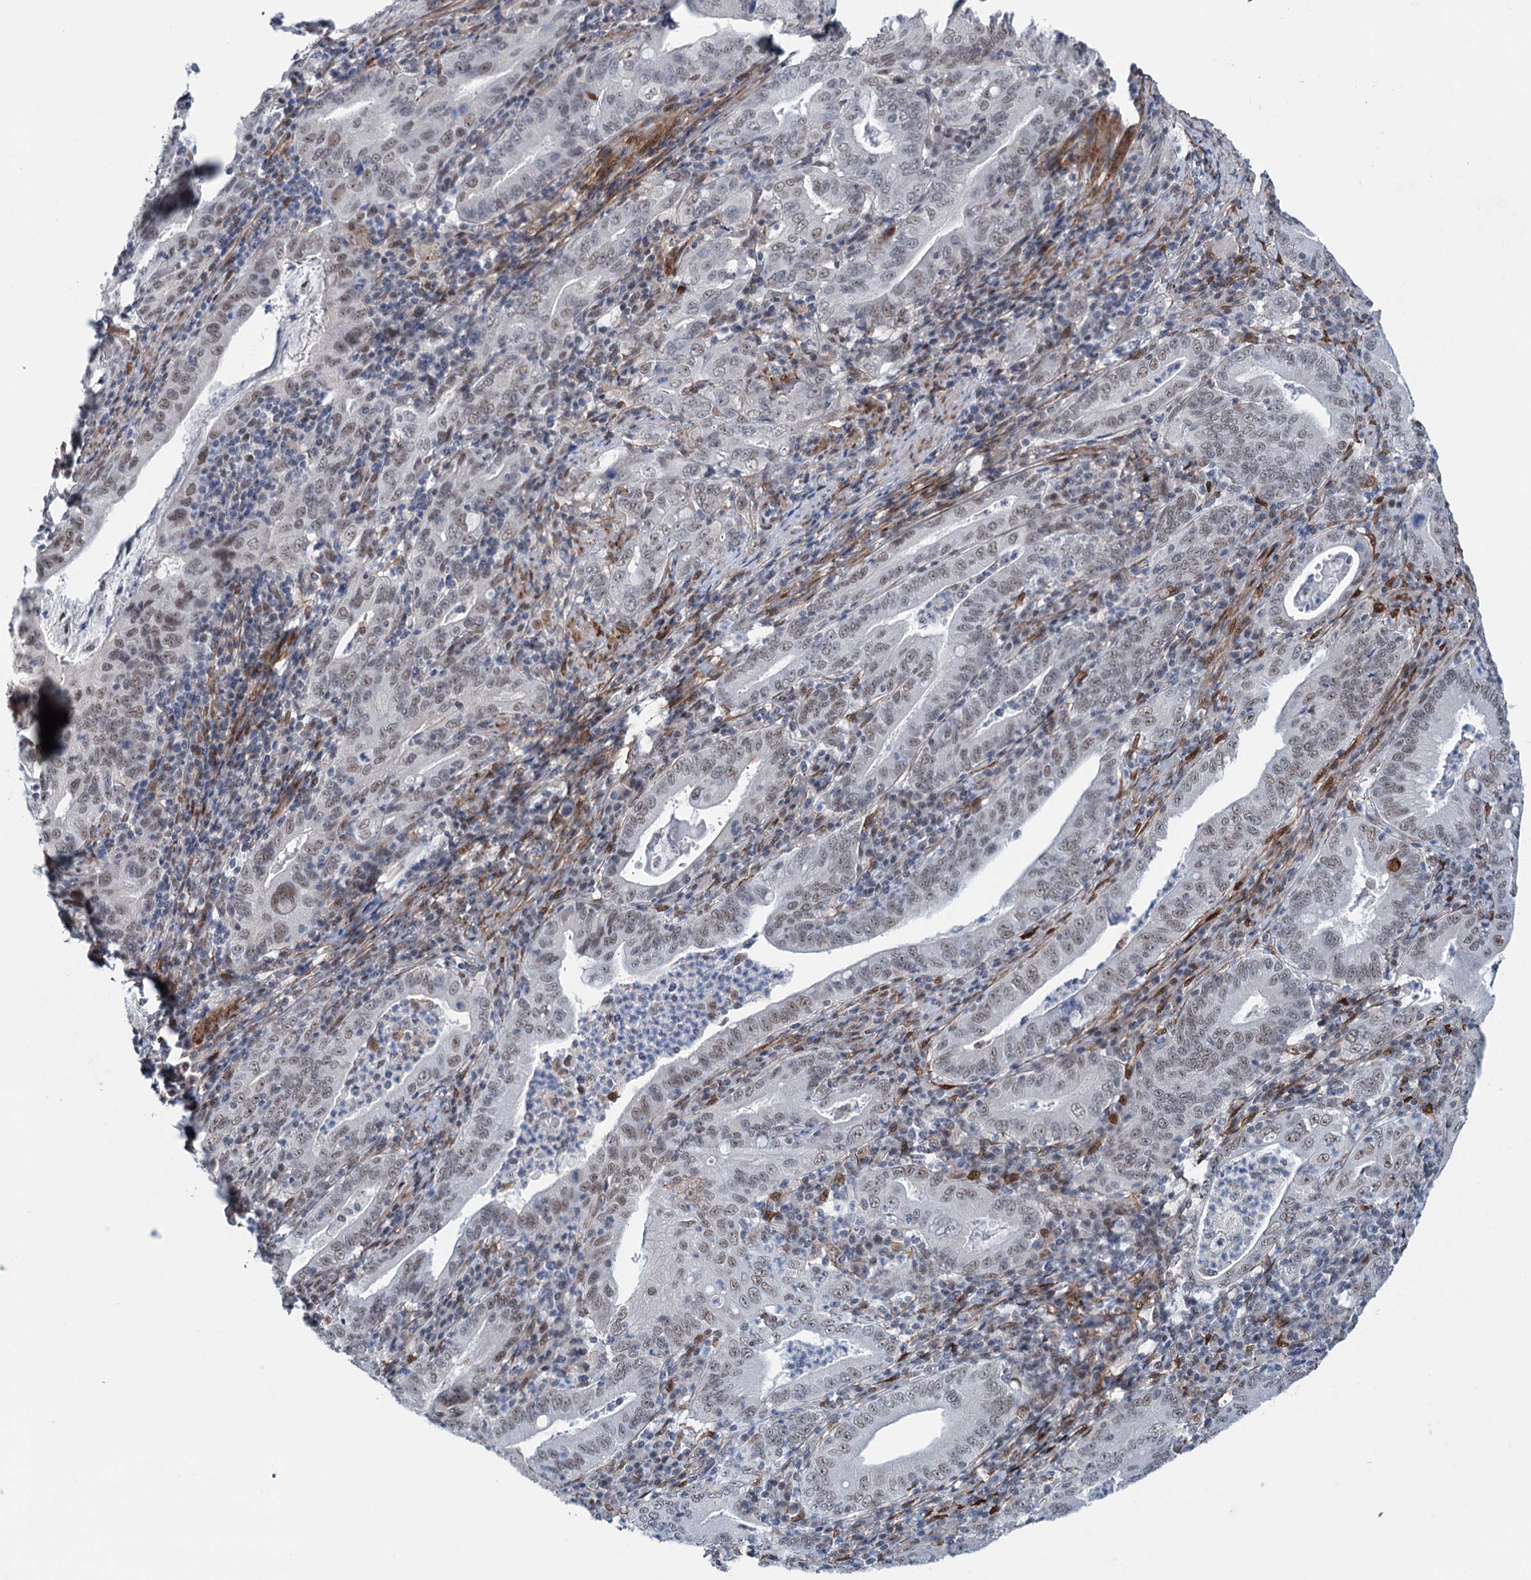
{"staining": {"intensity": "weak", "quantity": "25%-75%", "location": "nuclear"}, "tissue": "stomach cancer", "cell_type": "Tumor cells", "image_type": "cancer", "snomed": [{"axis": "morphology", "description": "Normal tissue, NOS"}, {"axis": "morphology", "description": "Adenocarcinoma, NOS"}, {"axis": "topography", "description": "Esophagus"}, {"axis": "topography", "description": "Stomach, upper"}, {"axis": "topography", "description": "Peripheral nerve tissue"}], "caption": "A micrograph of human stomach cancer stained for a protein displays weak nuclear brown staining in tumor cells. The protein of interest is stained brown, and the nuclei are stained in blue (DAB IHC with brightfield microscopy, high magnification).", "gene": "FAM53A", "patient": {"sex": "male", "age": 62}}